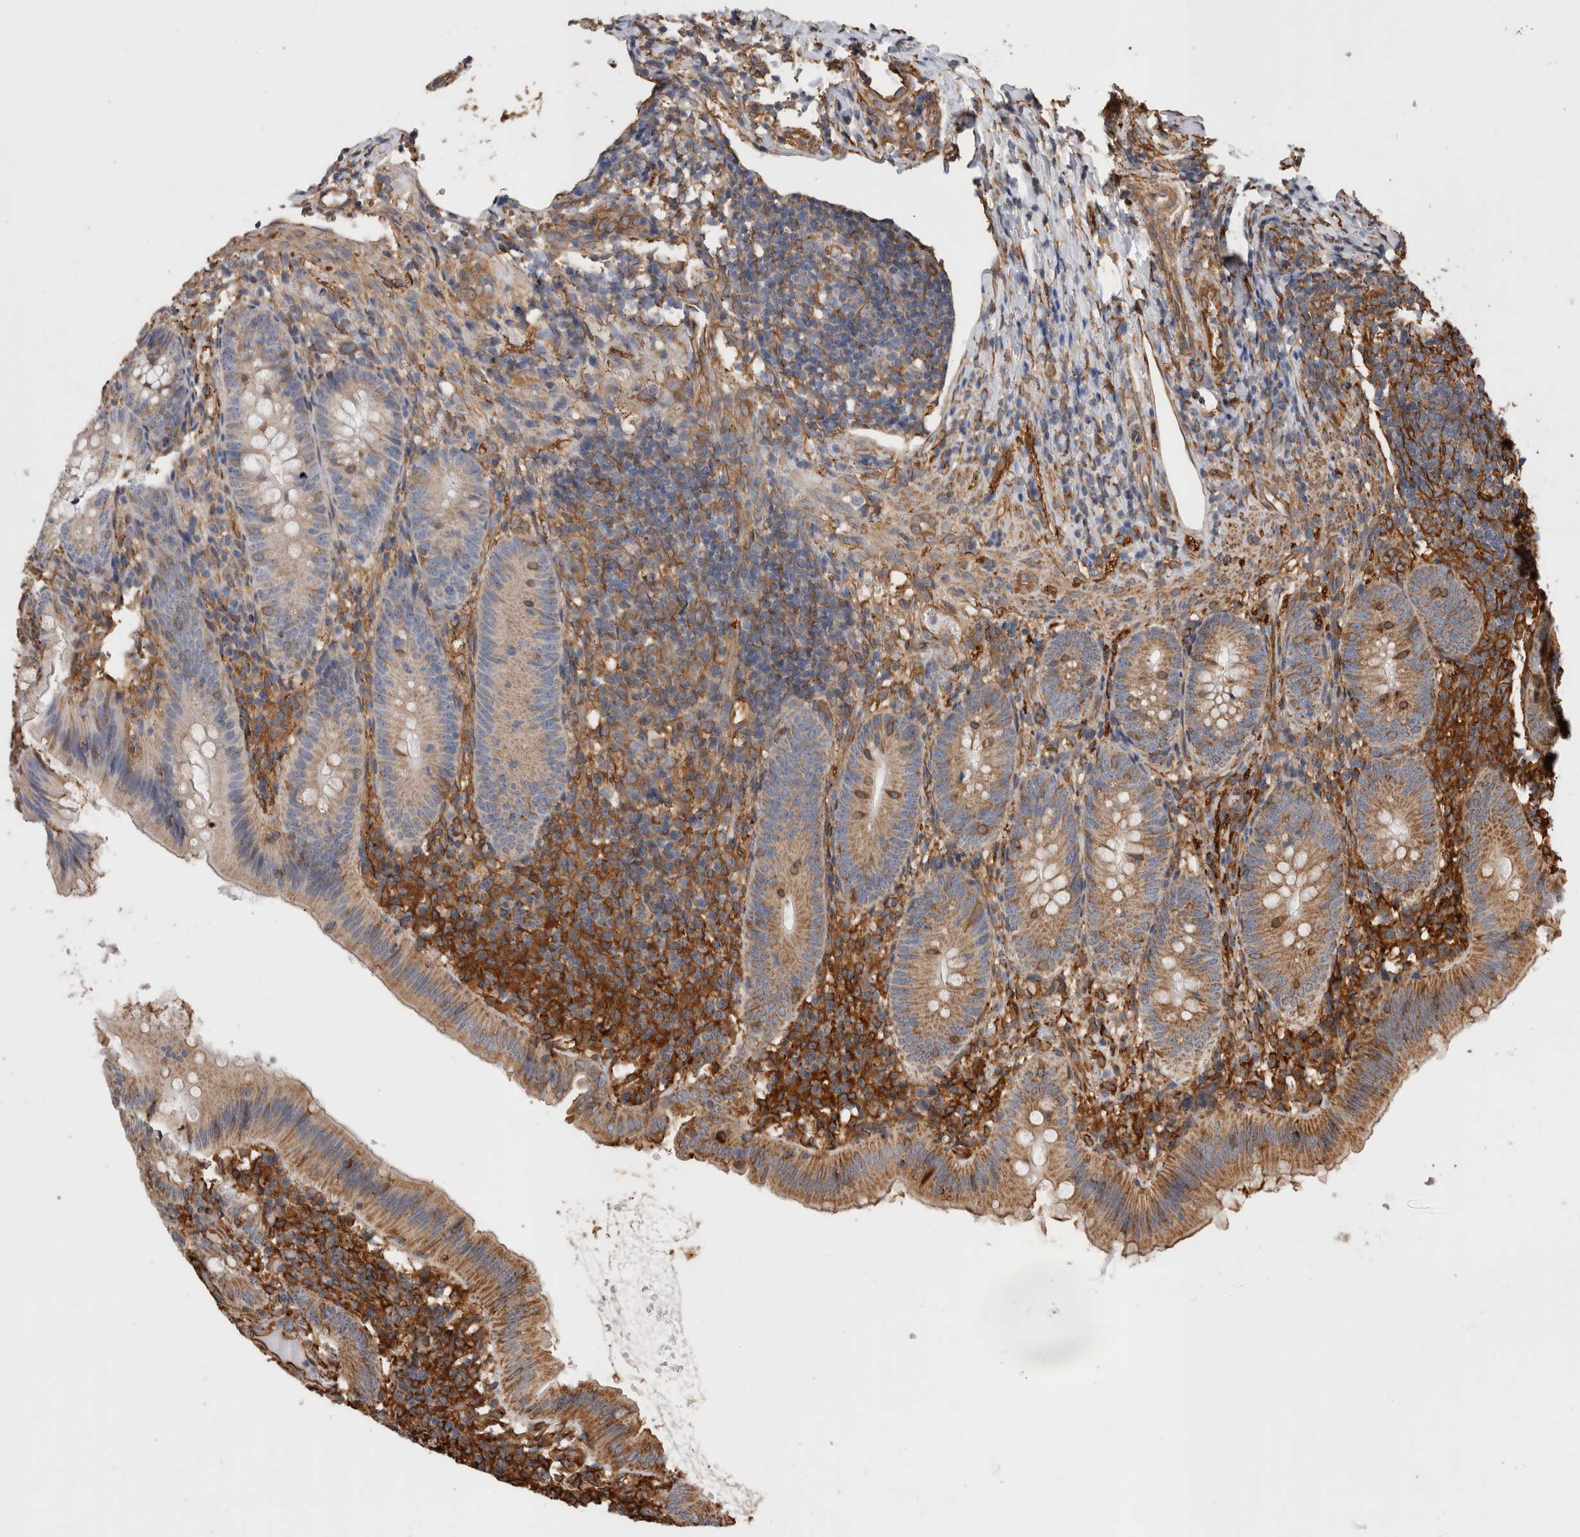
{"staining": {"intensity": "moderate", "quantity": ">75%", "location": "cytoplasmic/membranous"}, "tissue": "appendix", "cell_type": "Glandular cells", "image_type": "normal", "snomed": [{"axis": "morphology", "description": "Normal tissue, NOS"}, {"axis": "topography", "description": "Appendix"}], "caption": "Moderate cytoplasmic/membranous expression is seen in approximately >75% of glandular cells in benign appendix.", "gene": "ZNF397", "patient": {"sex": "male", "age": 1}}